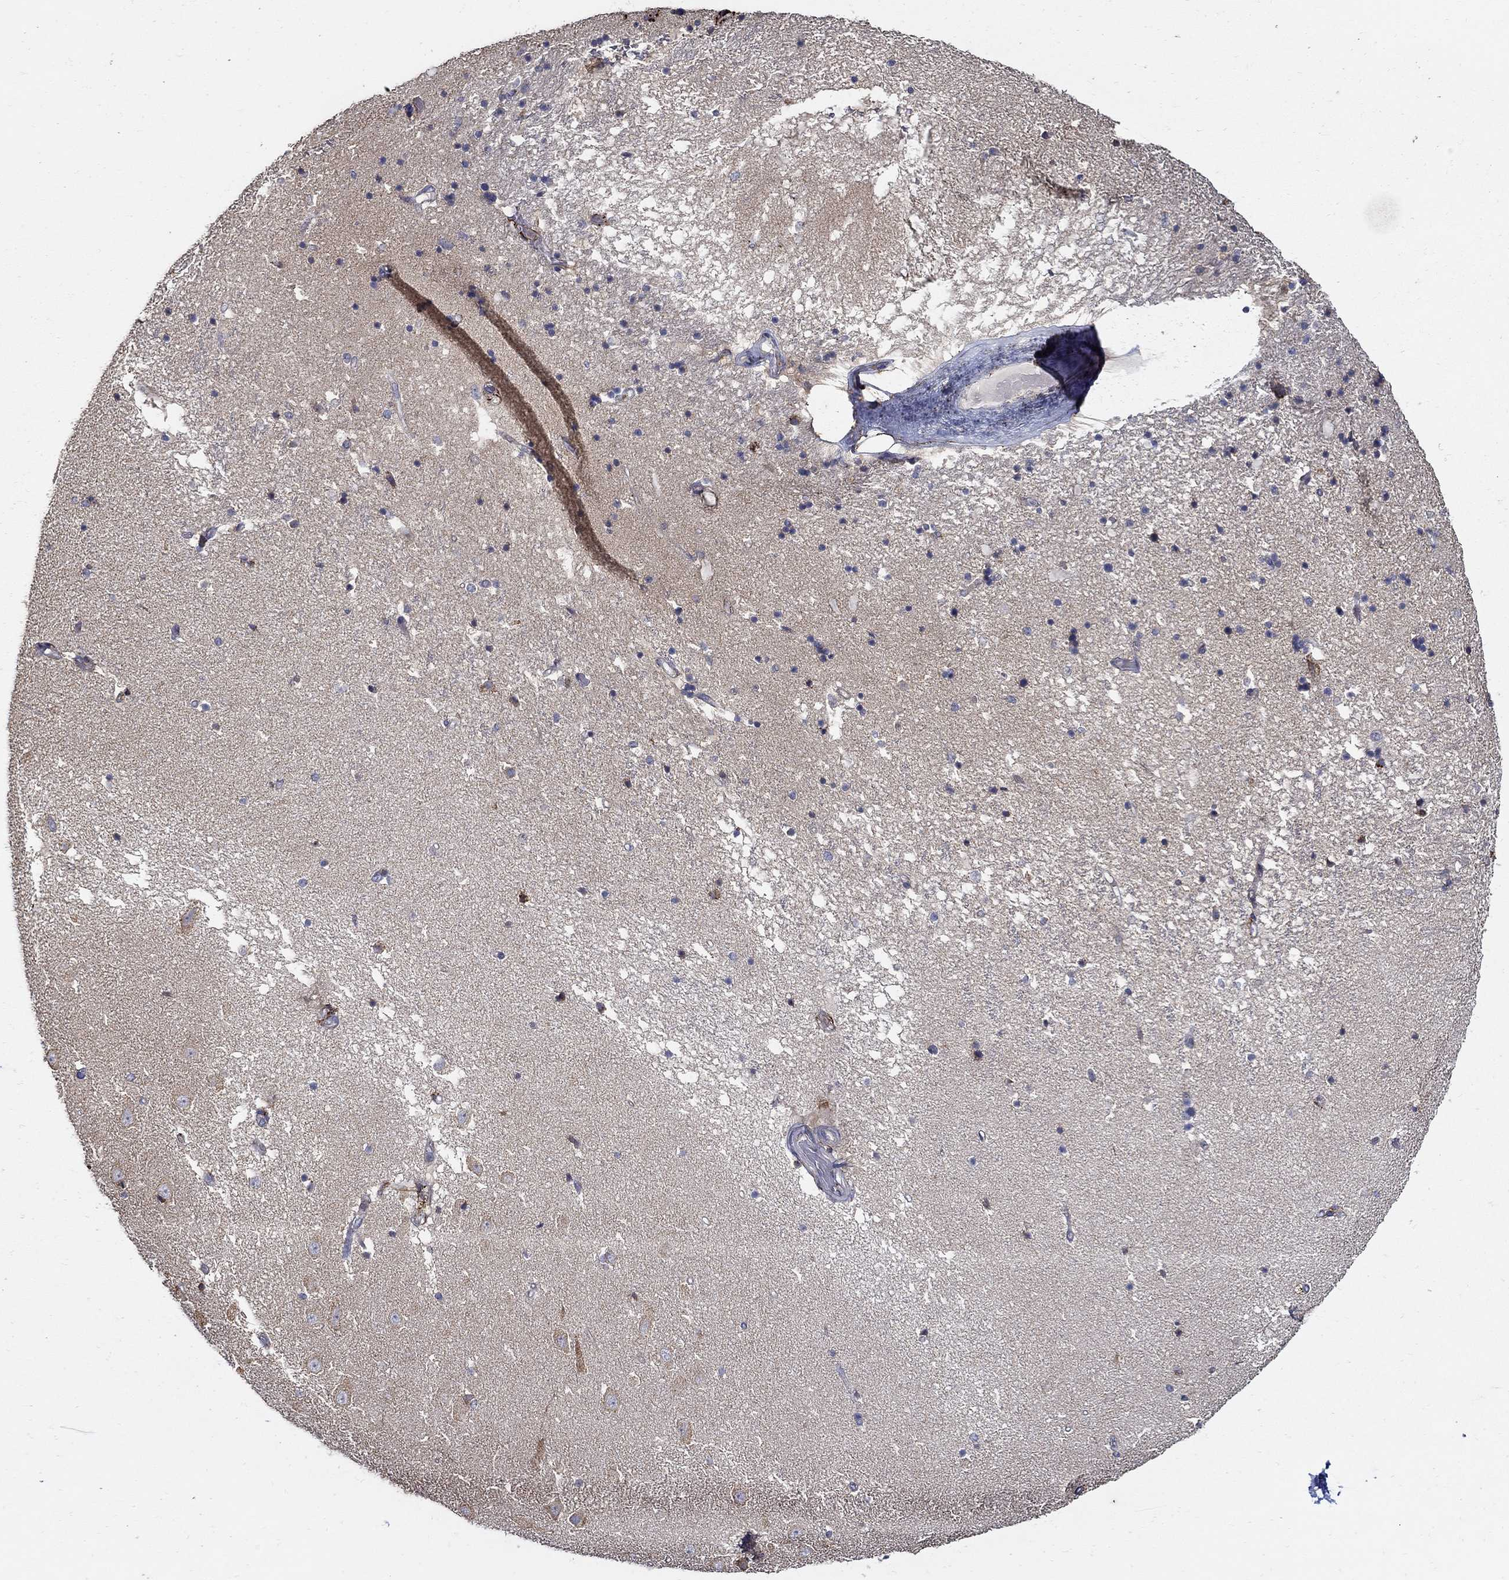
{"staining": {"intensity": "negative", "quantity": "none", "location": "none"}, "tissue": "hippocampus", "cell_type": "Glial cells", "image_type": "normal", "snomed": [{"axis": "morphology", "description": "Normal tissue, NOS"}, {"axis": "topography", "description": "Hippocampus"}], "caption": "DAB immunohistochemical staining of benign hippocampus demonstrates no significant positivity in glial cells.", "gene": "EMILIN3", "patient": {"sex": "male", "age": 49}}